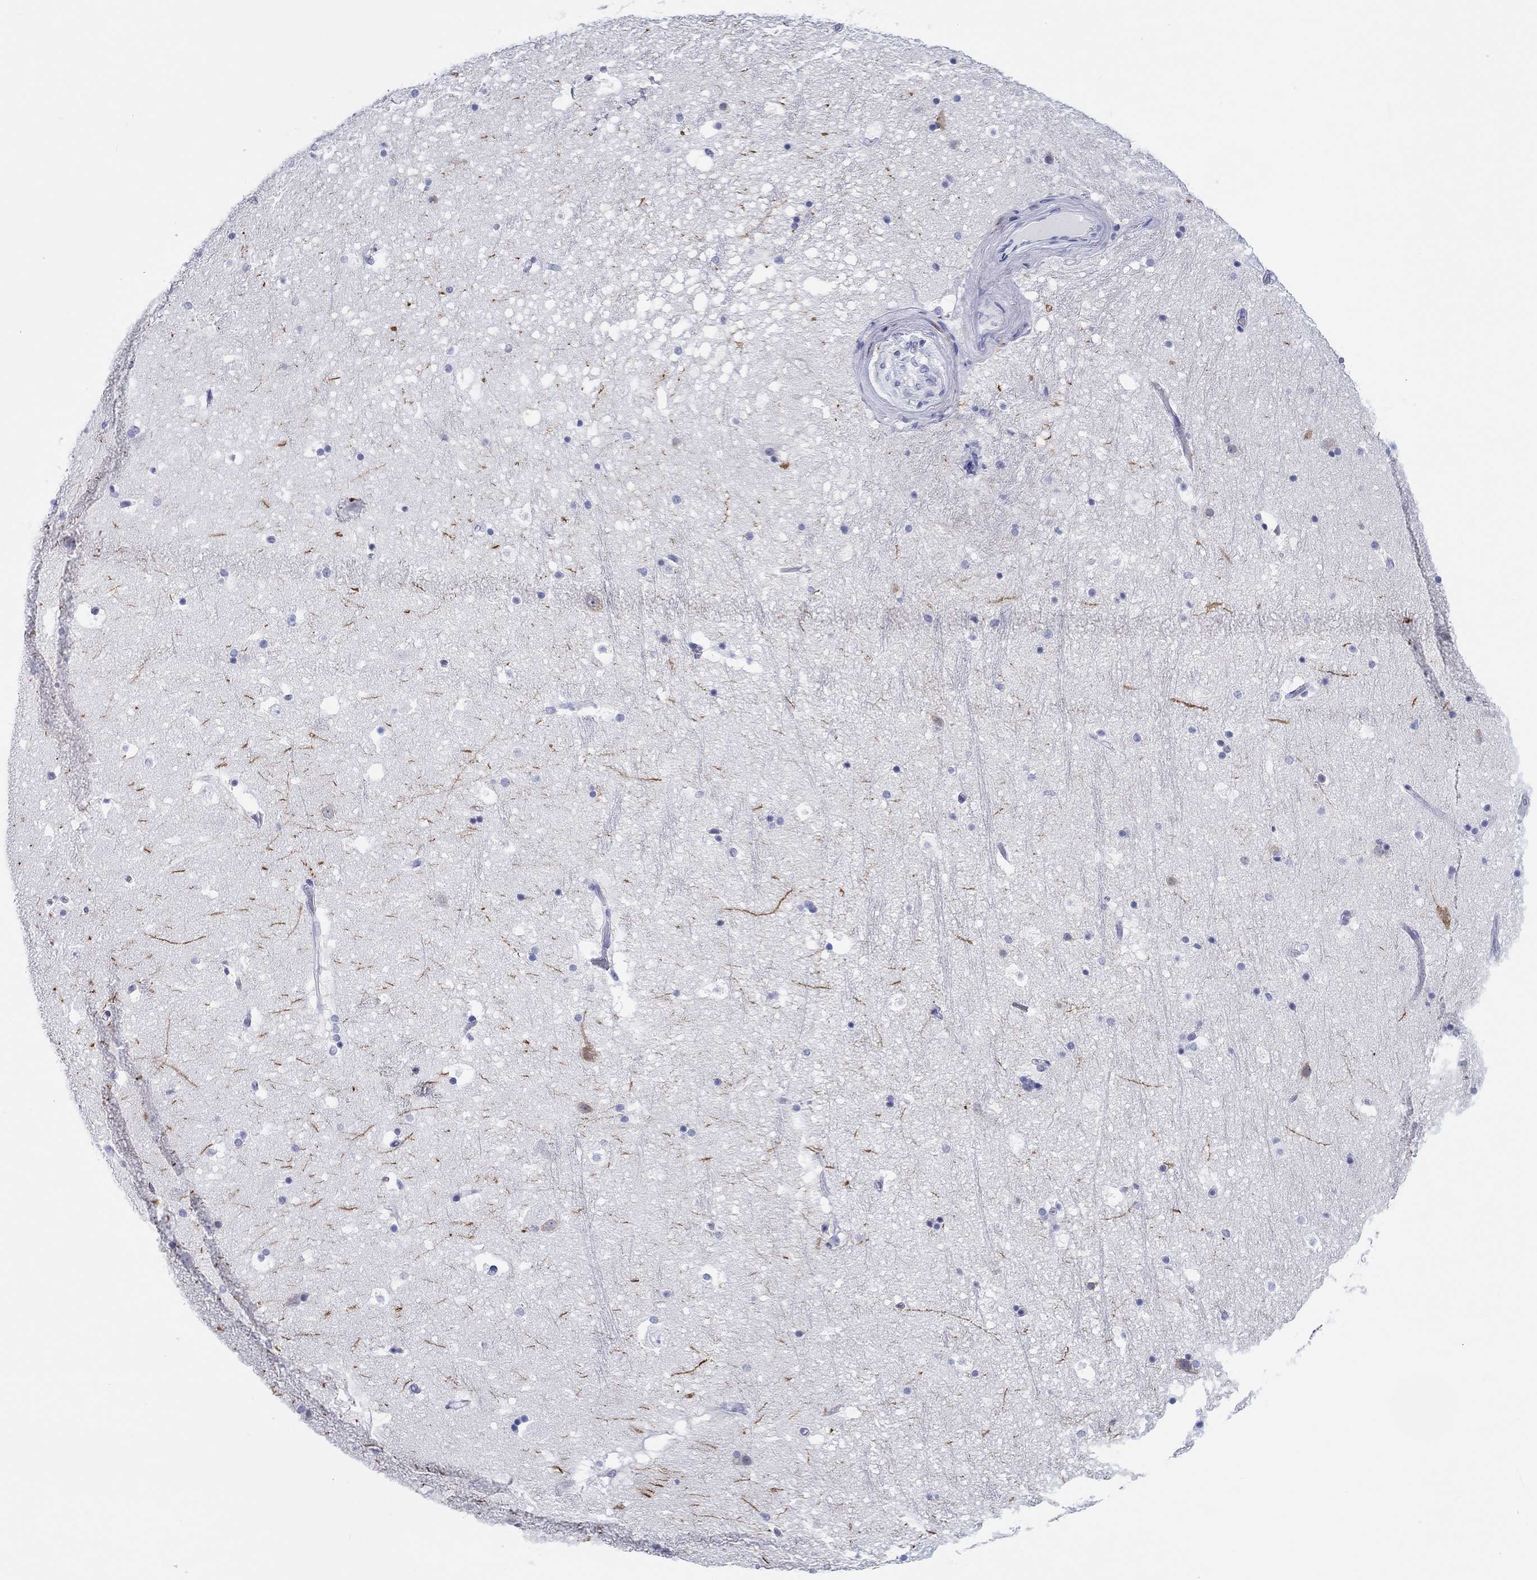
{"staining": {"intensity": "strong", "quantity": "<25%", "location": "cytoplasmic/membranous"}, "tissue": "hippocampus", "cell_type": "Glial cells", "image_type": "normal", "snomed": [{"axis": "morphology", "description": "Normal tissue, NOS"}, {"axis": "topography", "description": "Hippocampus"}], "caption": "A micrograph showing strong cytoplasmic/membranous staining in approximately <25% of glial cells in normal hippocampus, as visualized by brown immunohistochemical staining.", "gene": "H1", "patient": {"sex": "male", "age": 51}}